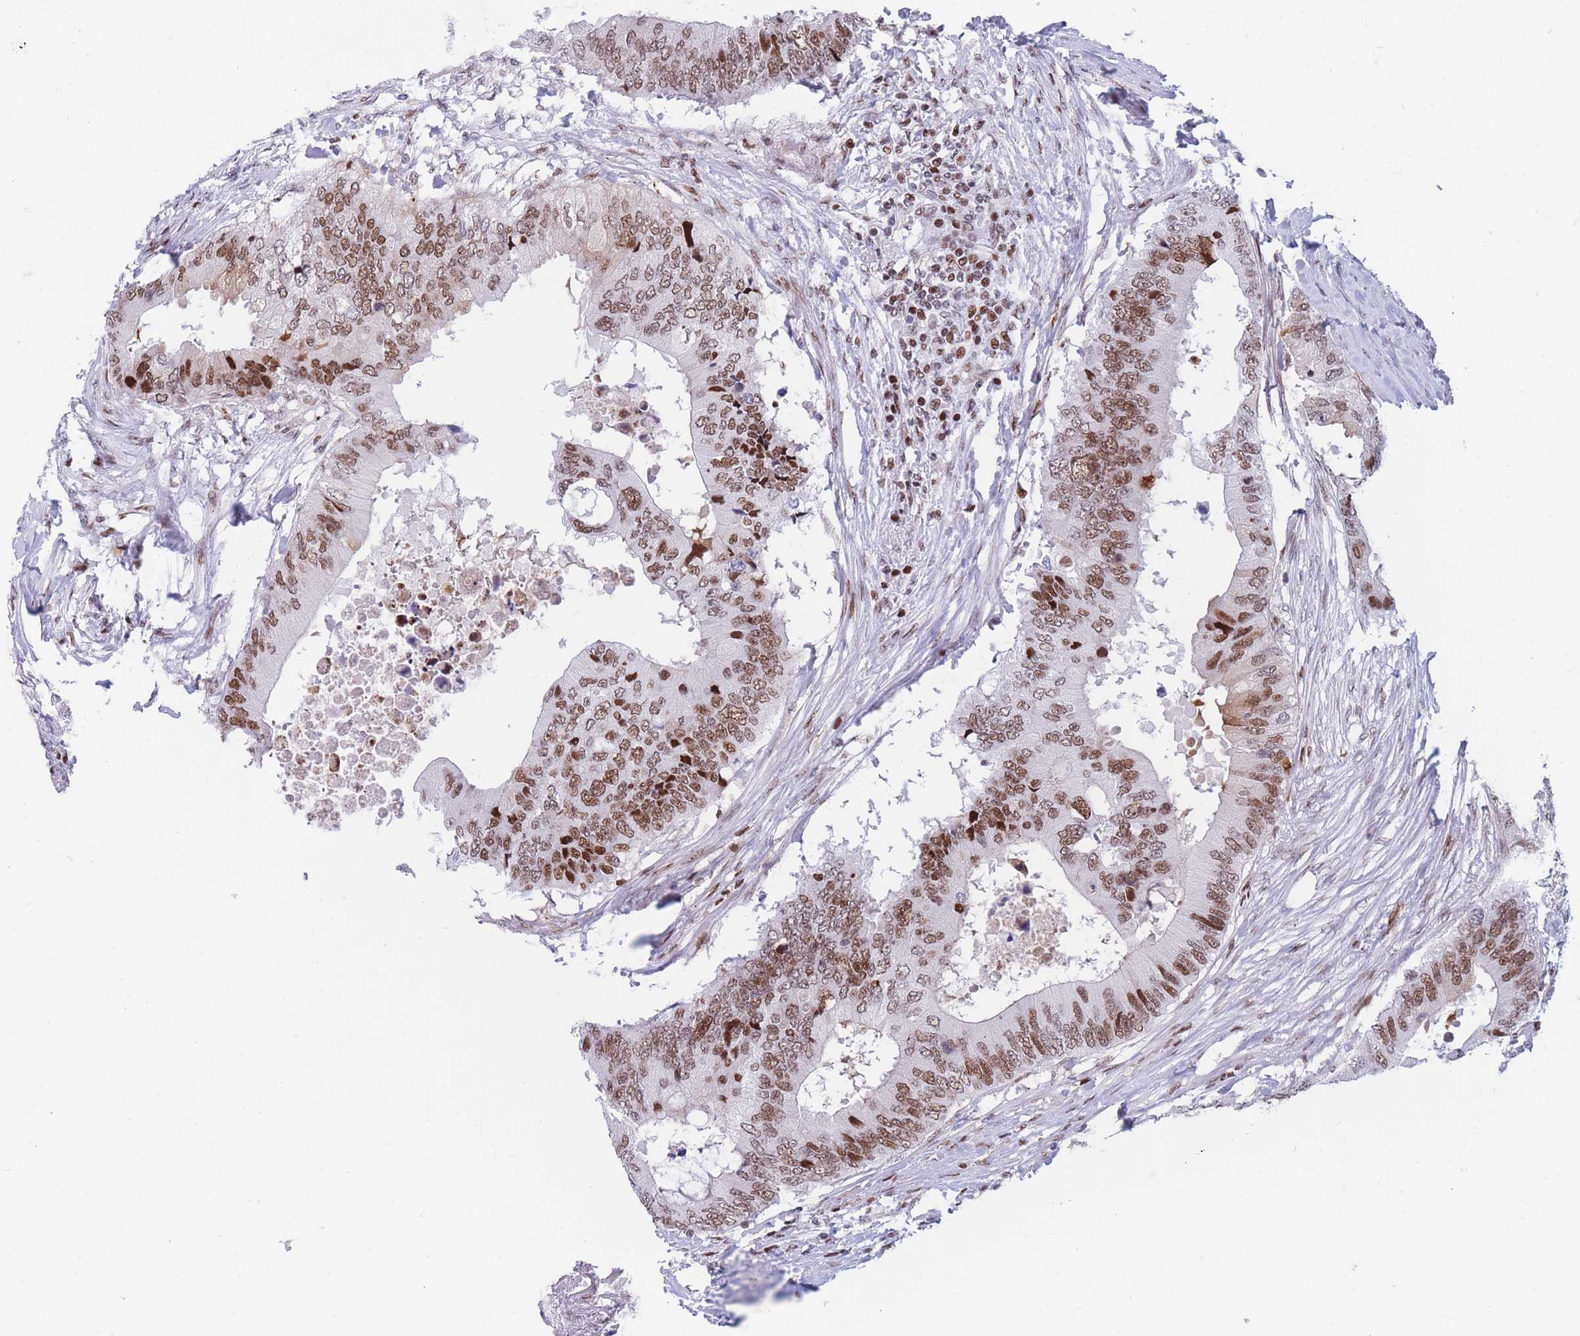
{"staining": {"intensity": "moderate", "quantity": ">75%", "location": "nuclear"}, "tissue": "colorectal cancer", "cell_type": "Tumor cells", "image_type": "cancer", "snomed": [{"axis": "morphology", "description": "Adenocarcinoma, NOS"}, {"axis": "topography", "description": "Colon"}], "caption": "Tumor cells exhibit medium levels of moderate nuclear expression in about >75% of cells in colorectal cancer (adenocarcinoma).", "gene": "DNAJC3", "patient": {"sex": "male", "age": 71}}